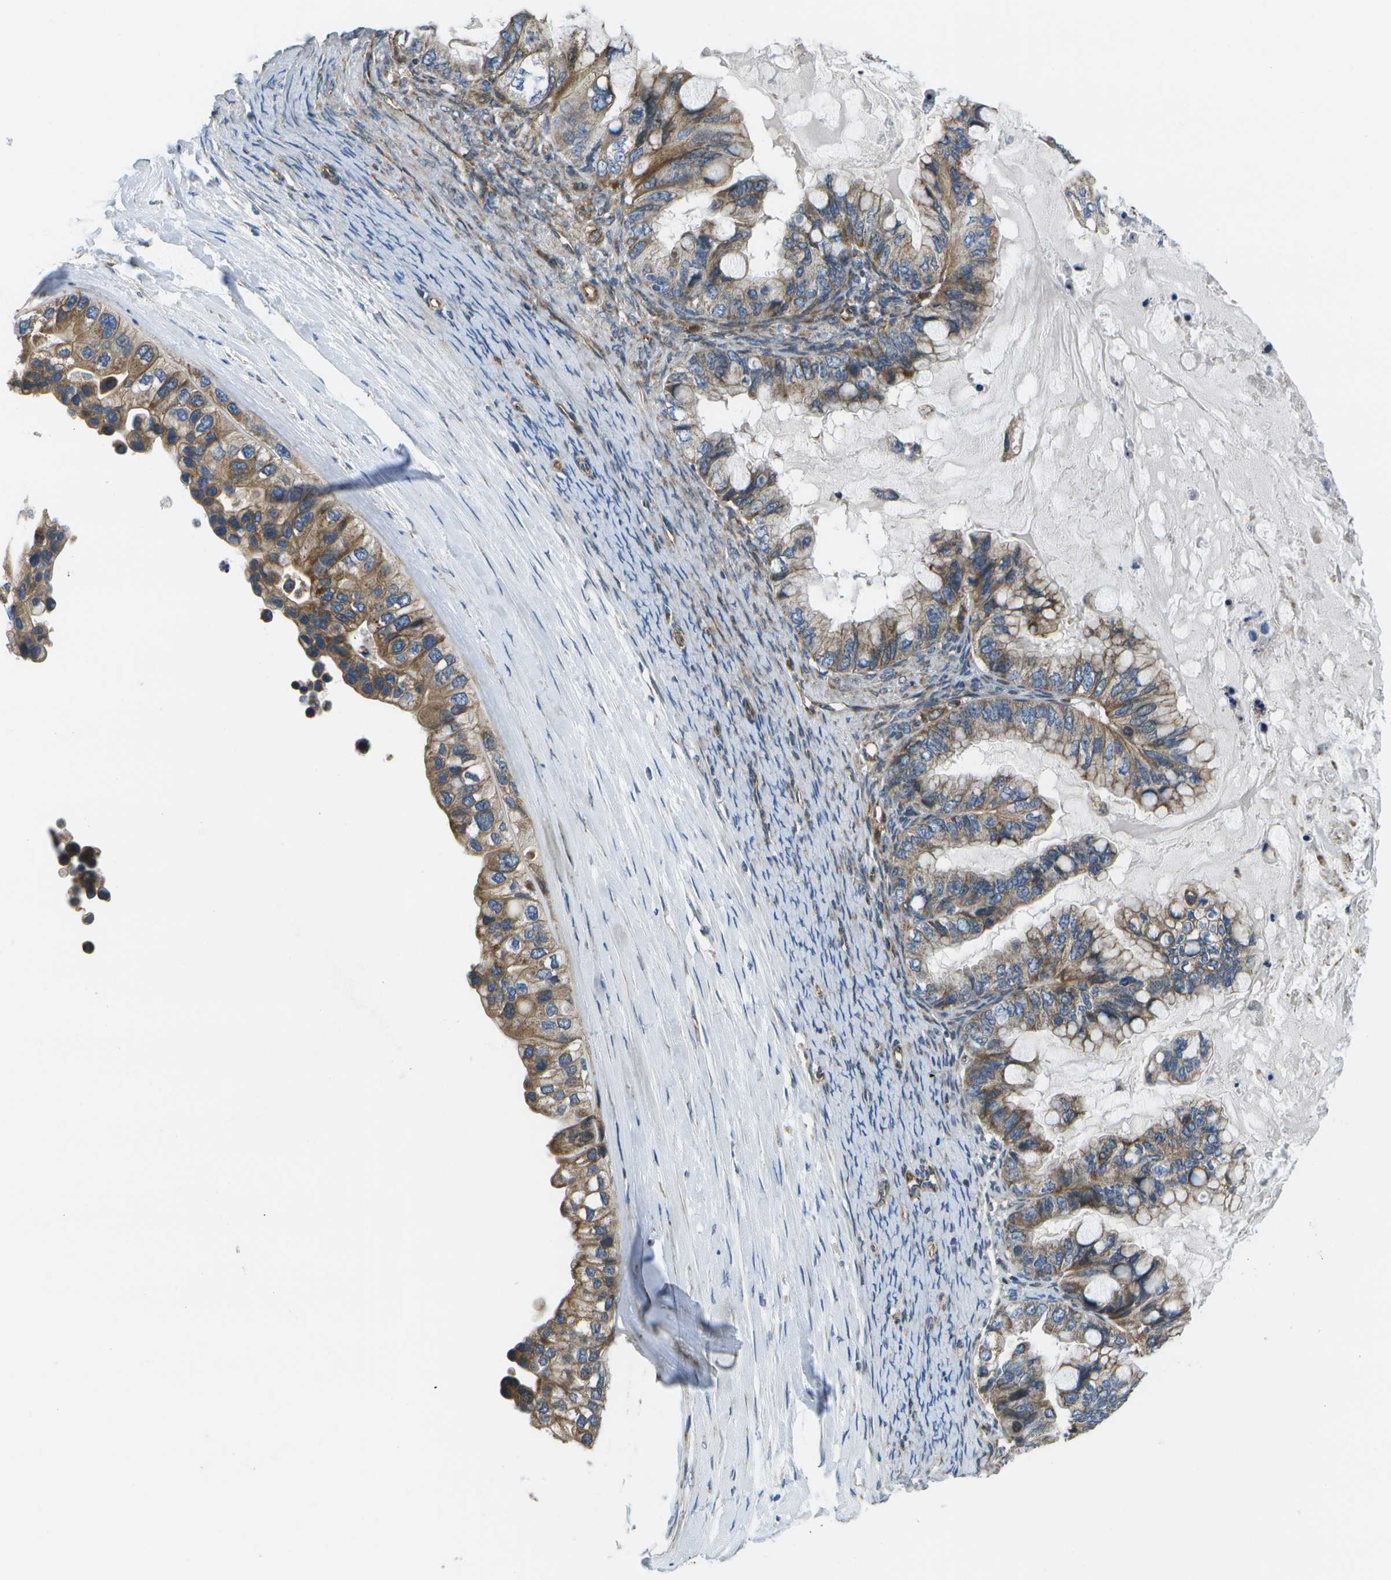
{"staining": {"intensity": "moderate", "quantity": ">75%", "location": "cytoplasmic/membranous"}, "tissue": "ovarian cancer", "cell_type": "Tumor cells", "image_type": "cancer", "snomed": [{"axis": "morphology", "description": "Cystadenocarcinoma, mucinous, NOS"}, {"axis": "topography", "description": "Ovary"}], "caption": "The micrograph displays staining of ovarian cancer, revealing moderate cytoplasmic/membranous protein positivity (brown color) within tumor cells.", "gene": "MVK", "patient": {"sex": "female", "age": 80}}